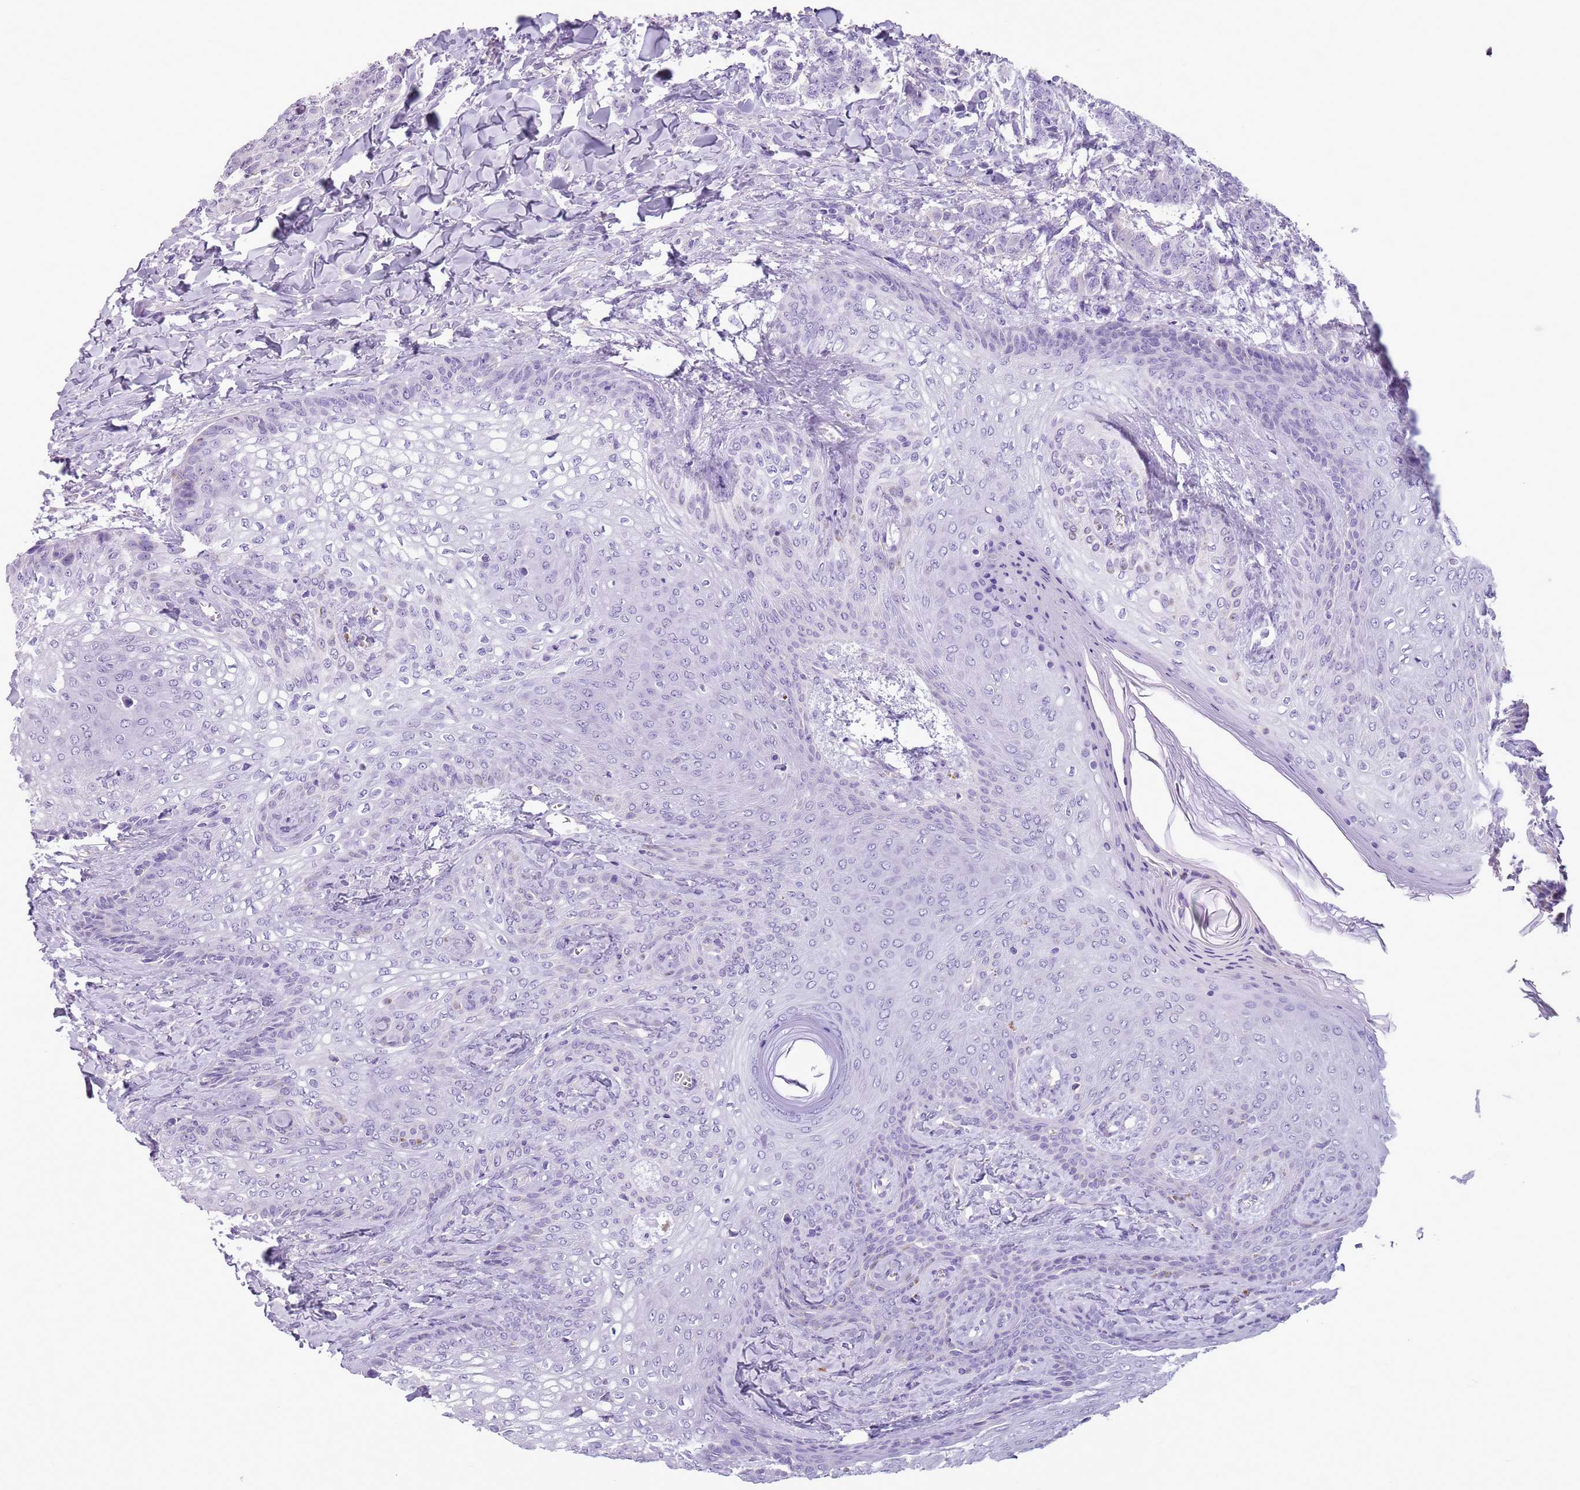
{"staining": {"intensity": "negative", "quantity": "none", "location": "none"}, "tissue": "breast cancer", "cell_type": "Tumor cells", "image_type": "cancer", "snomed": [{"axis": "morphology", "description": "Duct carcinoma"}, {"axis": "topography", "description": "Breast"}], "caption": "Protein analysis of breast cancer (invasive ductal carcinoma) shows no significant positivity in tumor cells.", "gene": "HYOU1", "patient": {"sex": "female", "age": 40}}